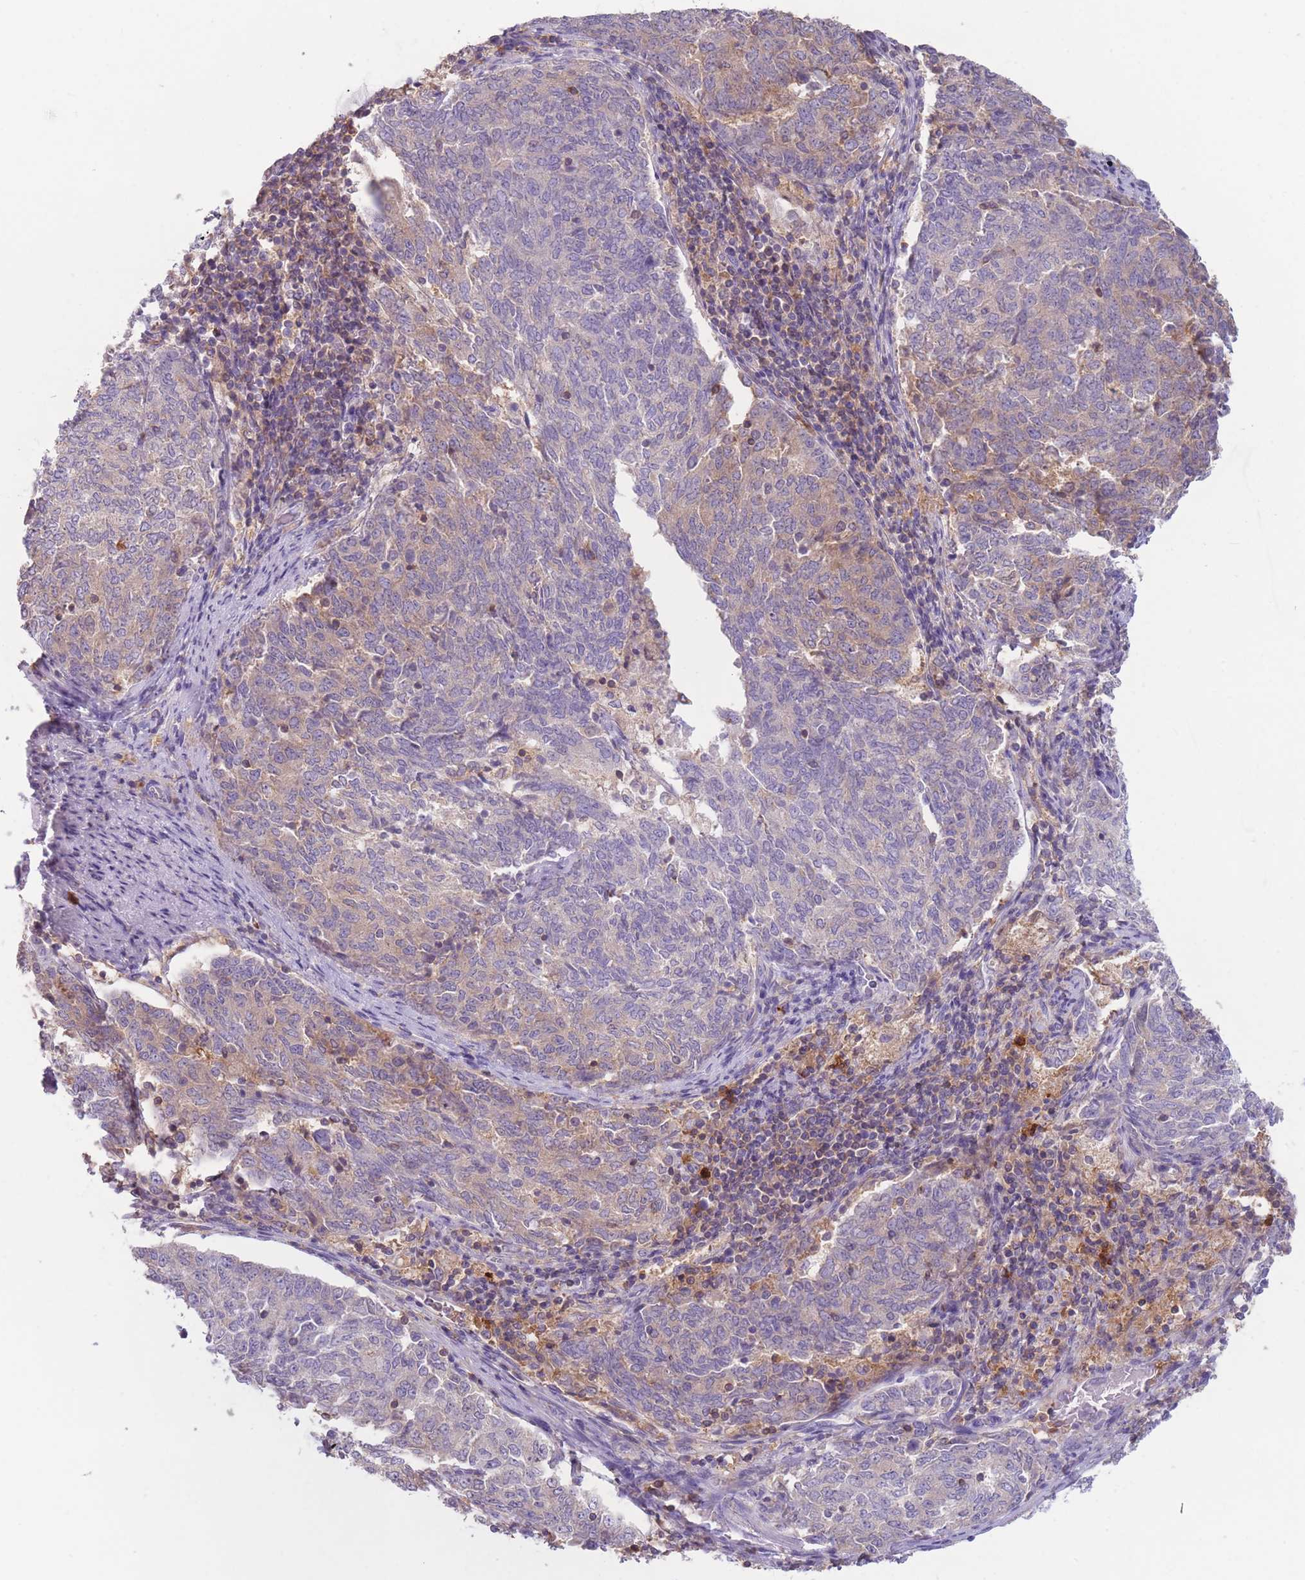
{"staining": {"intensity": "weak", "quantity": "<25%", "location": "cytoplasmic/membranous"}, "tissue": "endometrial cancer", "cell_type": "Tumor cells", "image_type": "cancer", "snomed": [{"axis": "morphology", "description": "Adenocarcinoma, NOS"}, {"axis": "topography", "description": "Endometrium"}], "caption": "This is an immunohistochemistry (IHC) image of endometrial adenocarcinoma. There is no staining in tumor cells.", "gene": "ST3GAL4", "patient": {"sex": "female", "age": 80}}